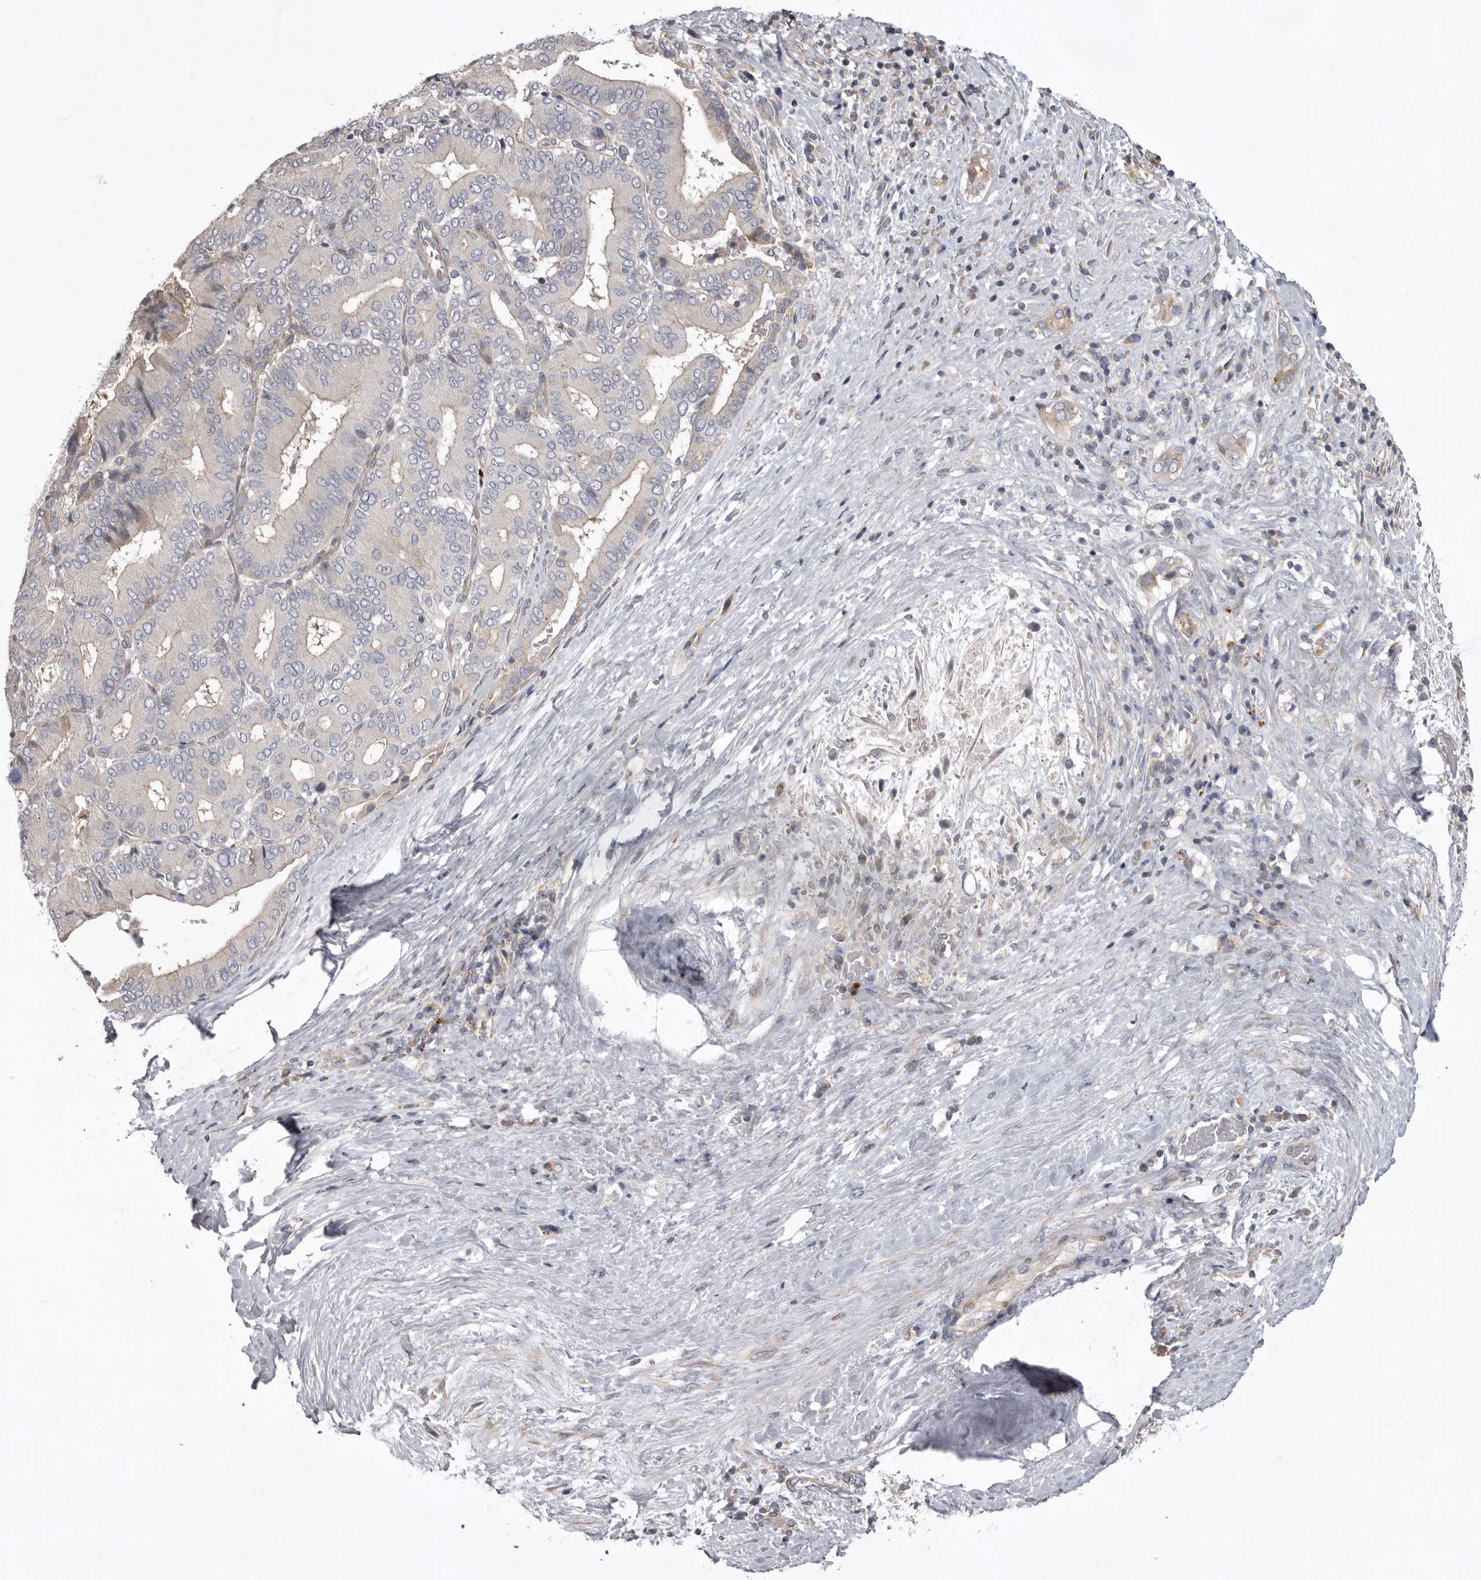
{"staining": {"intensity": "negative", "quantity": "none", "location": "none"}, "tissue": "liver cancer", "cell_type": "Tumor cells", "image_type": "cancer", "snomed": [{"axis": "morphology", "description": "Cholangiocarcinoma"}, {"axis": "topography", "description": "Liver"}], "caption": "Image shows no protein staining in tumor cells of liver cancer tissue. The staining is performed using DAB brown chromogen with nuclei counter-stained in using hematoxylin.", "gene": "WDR47", "patient": {"sex": "female", "age": 75}}